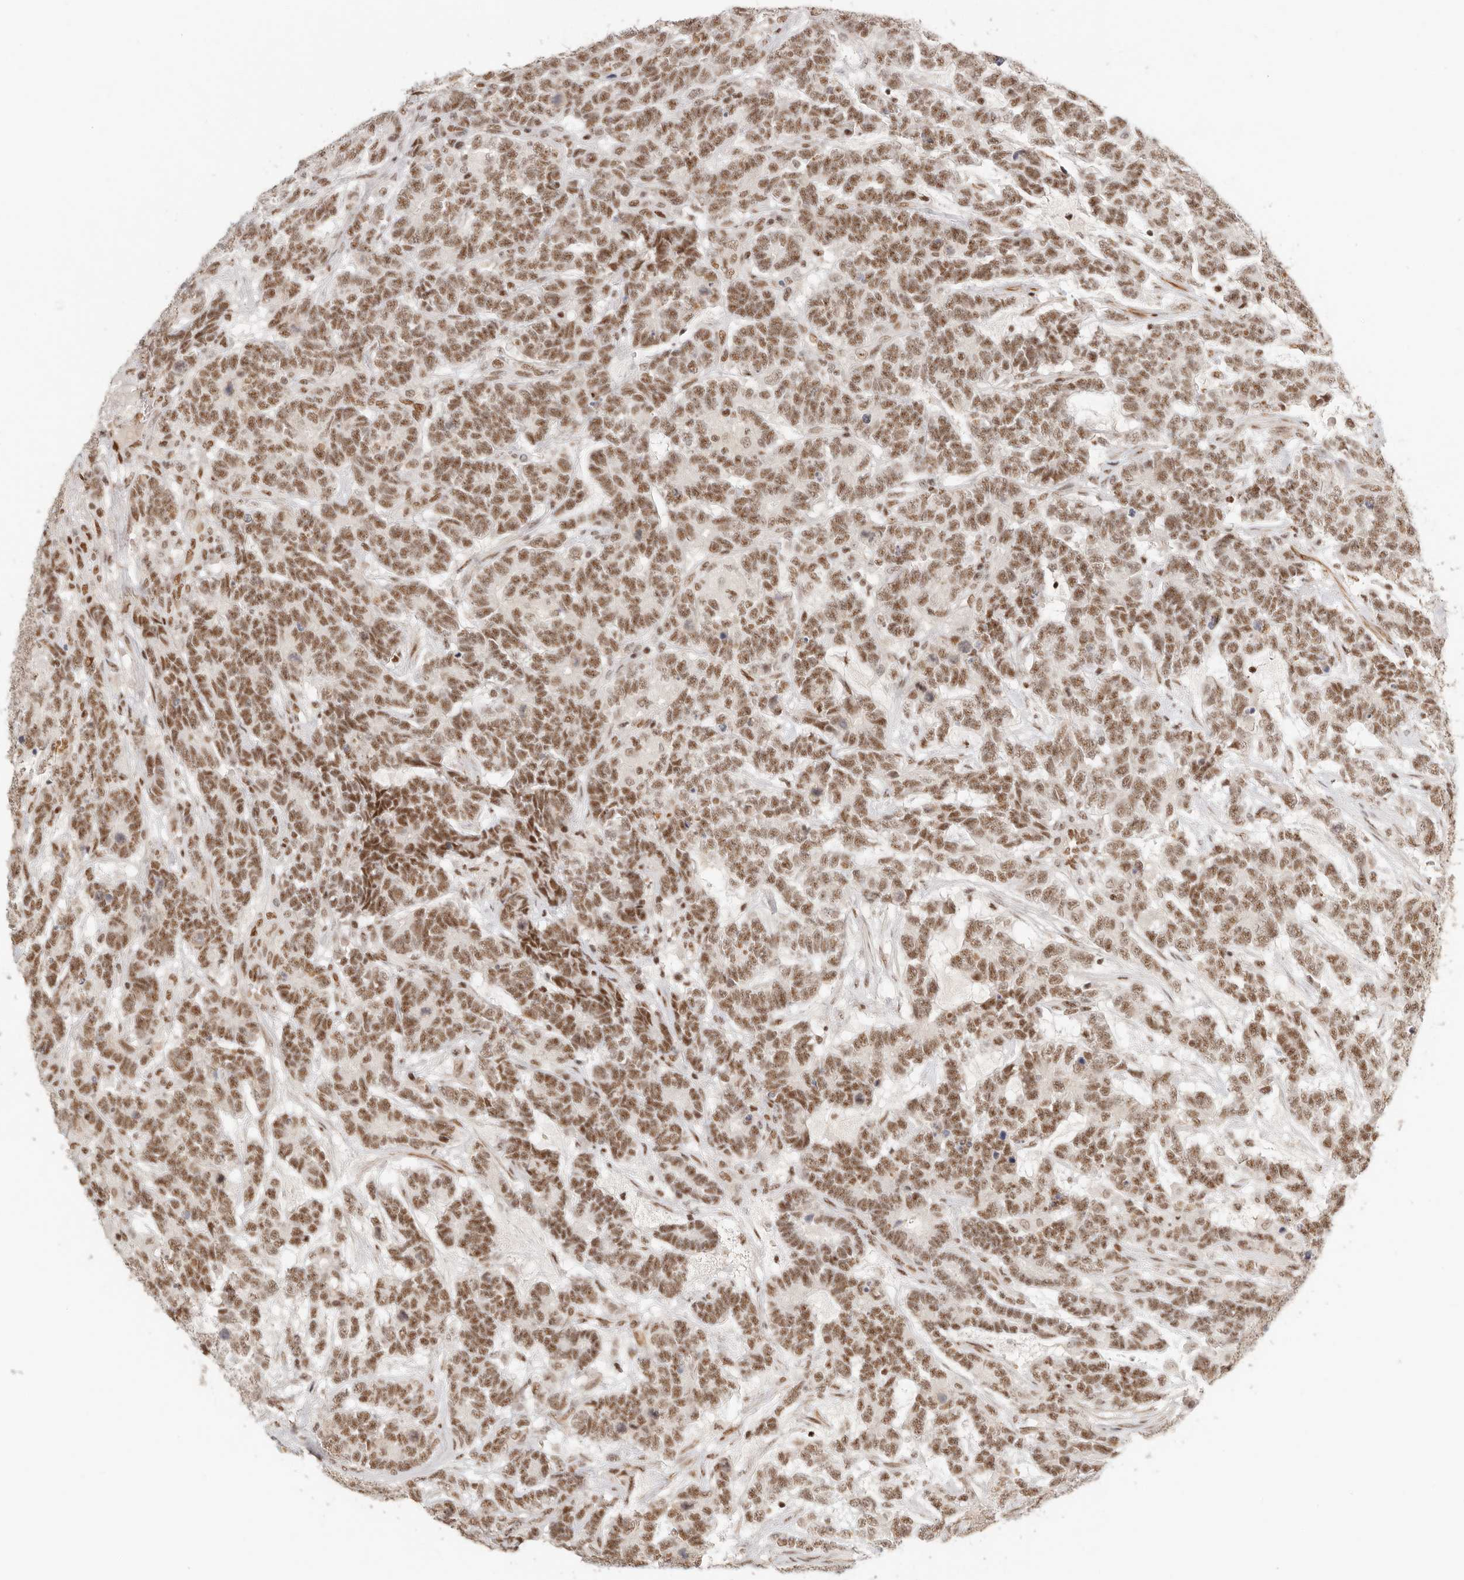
{"staining": {"intensity": "moderate", "quantity": ">75%", "location": "nuclear"}, "tissue": "testis cancer", "cell_type": "Tumor cells", "image_type": "cancer", "snomed": [{"axis": "morphology", "description": "Carcinoma, Embryonal, NOS"}, {"axis": "topography", "description": "Testis"}], "caption": "Brown immunohistochemical staining in human testis cancer (embryonal carcinoma) displays moderate nuclear expression in about >75% of tumor cells. (IHC, brightfield microscopy, high magnification).", "gene": "GABPA", "patient": {"sex": "male", "age": 26}}